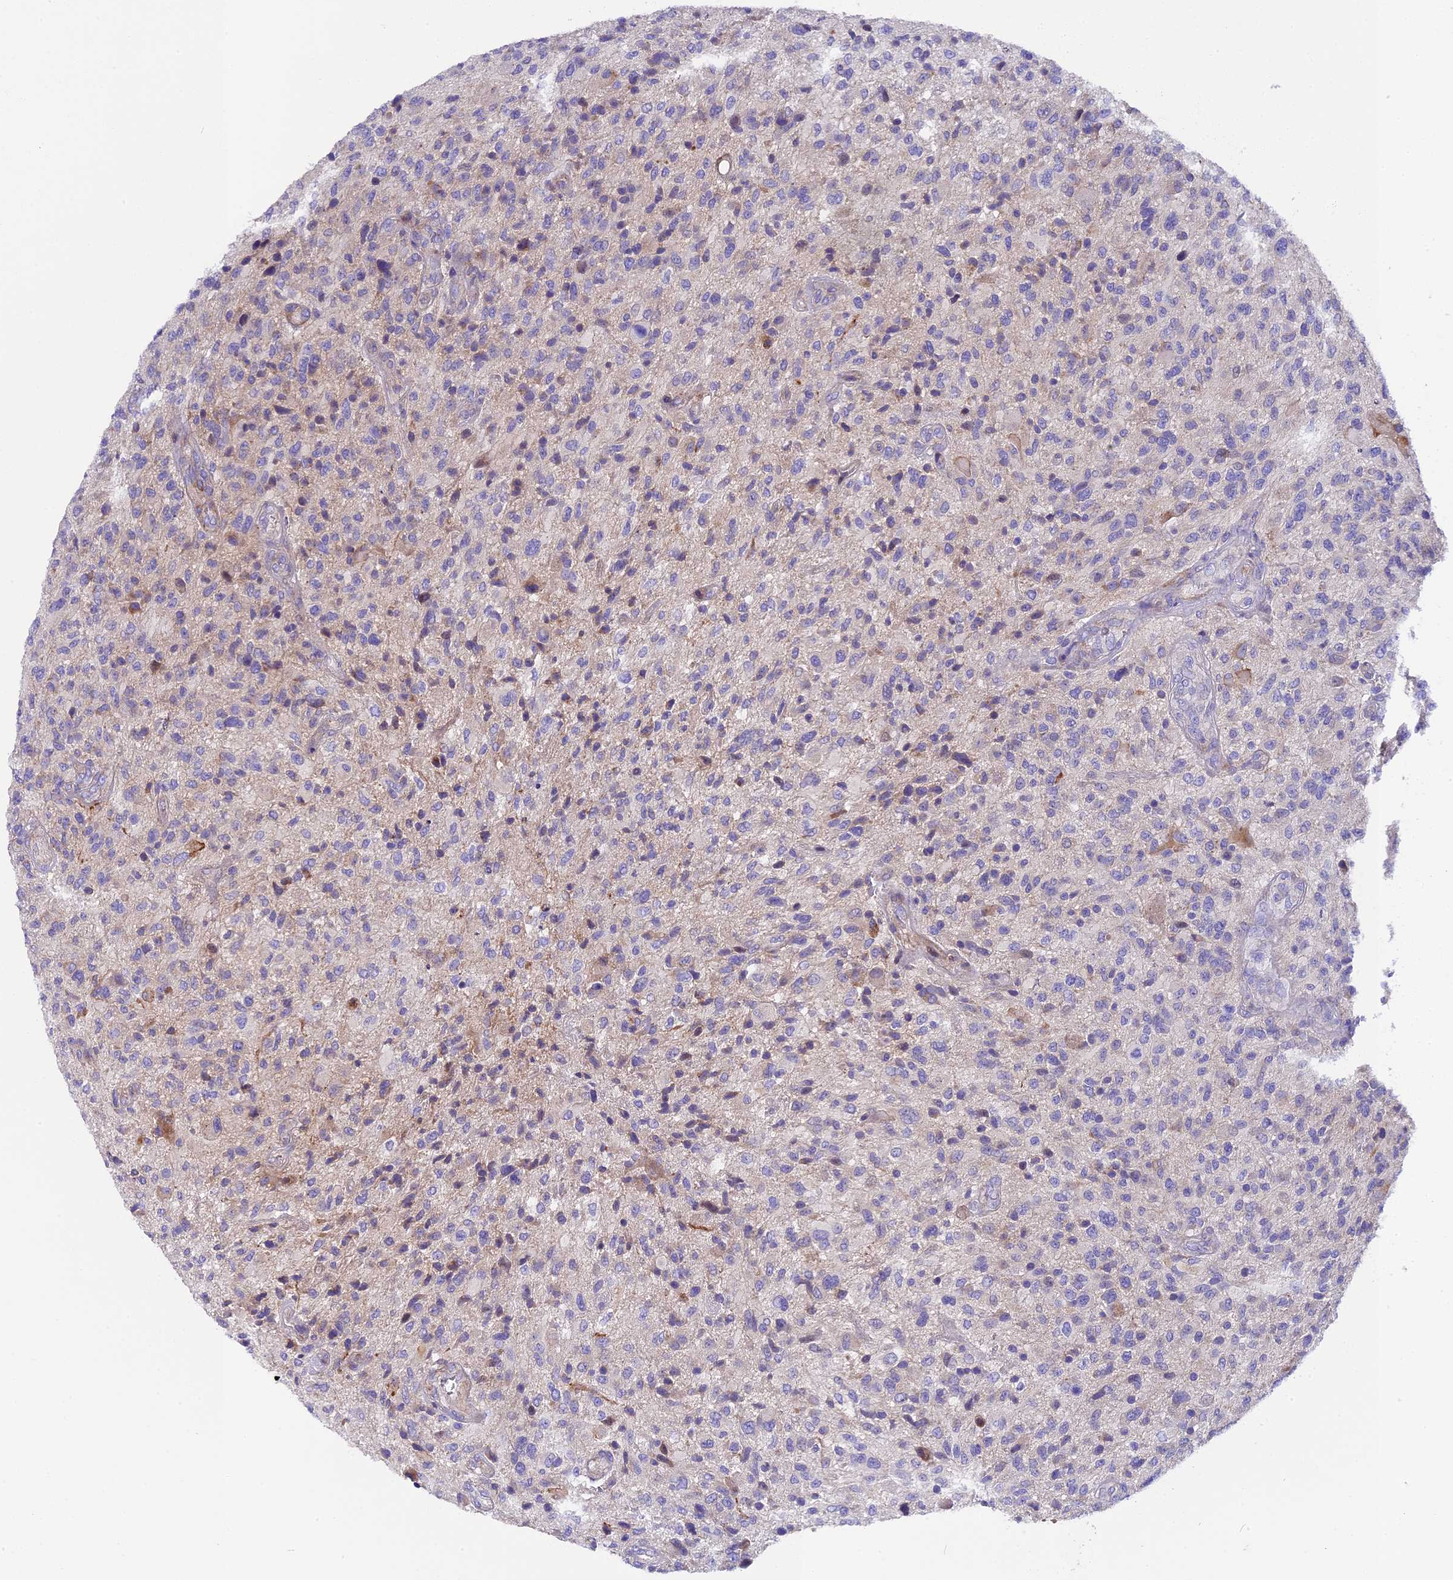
{"staining": {"intensity": "negative", "quantity": "none", "location": "none"}, "tissue": "glioma", "cell_type": "Tumor cells", "image_type": "cancer", "snomed": [{"axis": "morphology", "description": "Glioma, malignant, High grade"}, {"axis": "topography", "description": "Brain"}], "caption": "This is an immunohistochemistry (IHC) photomicrograph of malignant glioma (high-grade). There is no positivity in tumor cells.", "gene": "PIGU", "patient": {"sex": "male", "age": 47}}